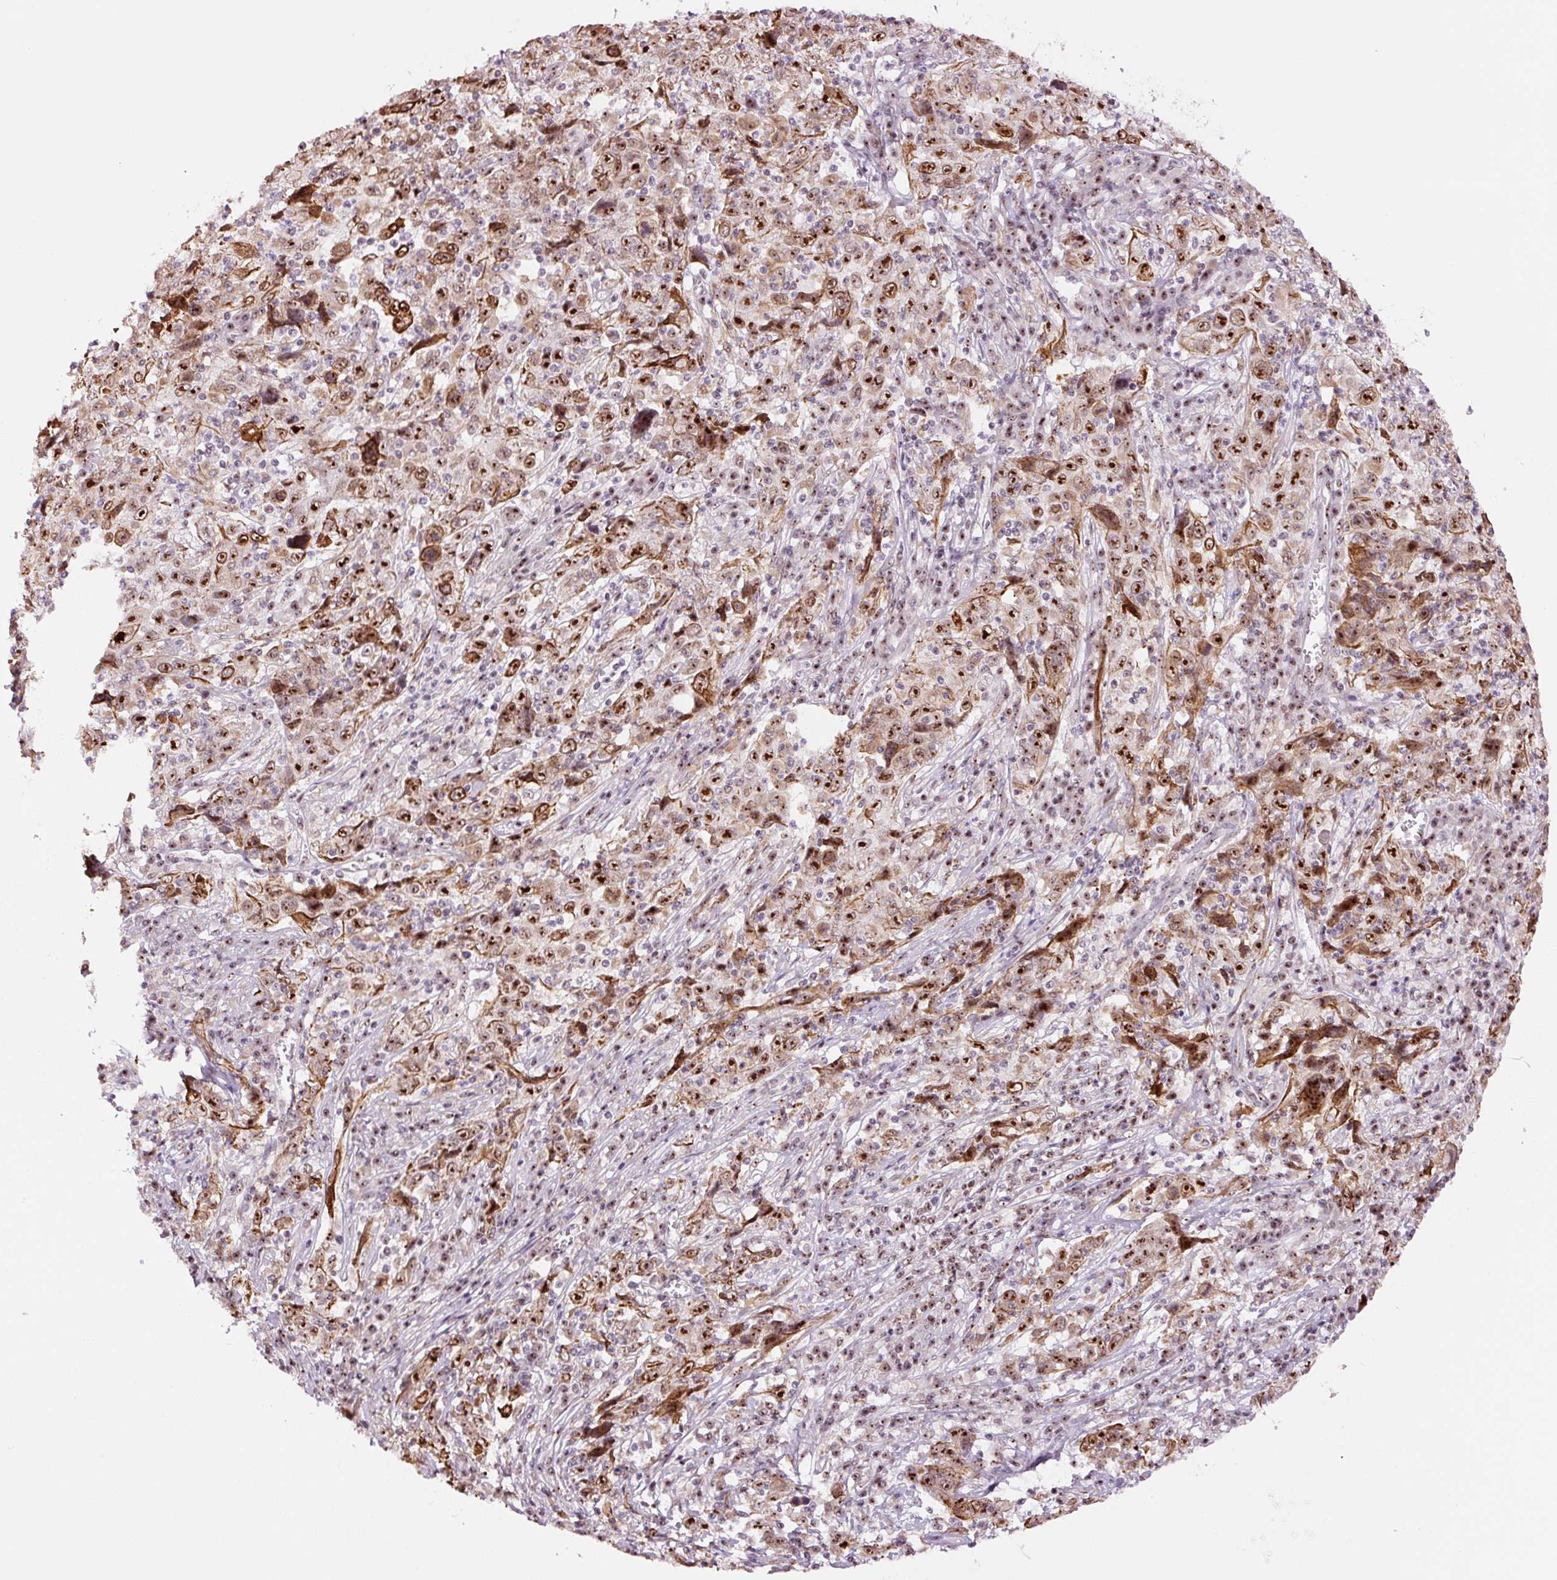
{"staining": {"intensity": "moderate", "quantity": ">75%", "location": "cytoplasmic/membranous,nuclear"}, "tissue": "cervical cancer", "cell_type": "Tumor cells", "image_type": "cancer", "snomed": [{"axis": "morphology", "description": "Squamous cell carcinoma, NOS"}, {"axis": "topography", "description": "Cervix"}], "caption": "IHC image of neoplastic tissue: squamous cell carcinoma (cervical) stained using IHC demonstrates medium levels of moderate protein expression localized specifically in the cytoplasmic/membranous and nuclear of tumor cells, appearing as a cytoplasmic/membranous and nuclear brown color.", "gene": "GNL3", "patient": {"sex": "female", "age": 46}}